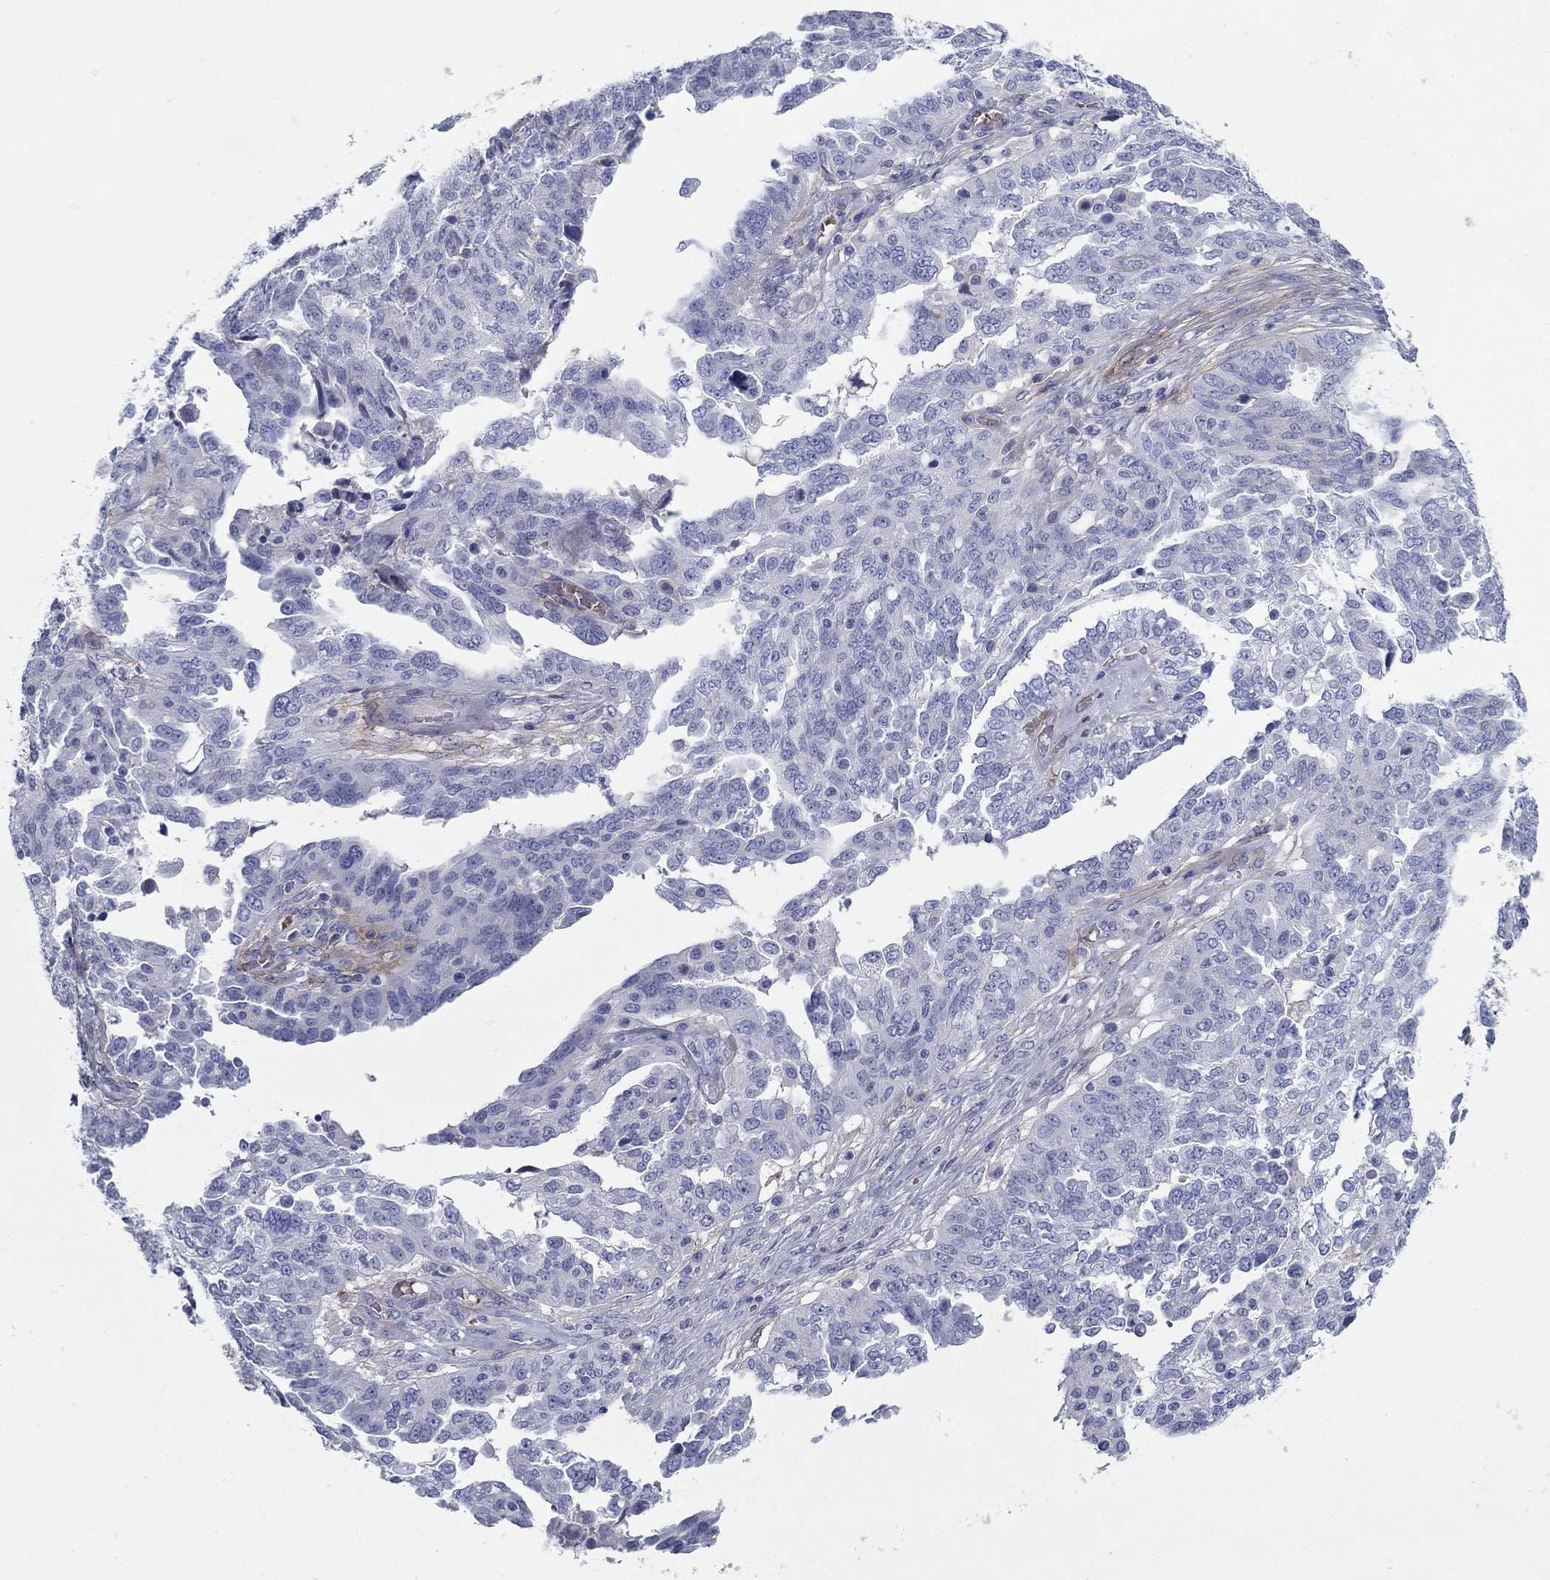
{"staining": {"intensity": "negative", "quantity": "none", "location": "none"}, "tissue": "ovarian cancer", "cell_type": "Tumor cells", "image_type": "cancer", "snomed": [{"axis": "morphology", "description": "Cystadenocarcinoma, serous, NOS"}, {"axis": "topography", "description": "Ovary"}], "caption": "An immunohistochemistry photomicrograph of serous cystadenocarcinoma (ovarian) is shown. There is no staining in tumor cells of serous cystadenocarcinoma (ovarian).", "gene": "GPC1", "patient": {"sex": "female", "age": 67}}